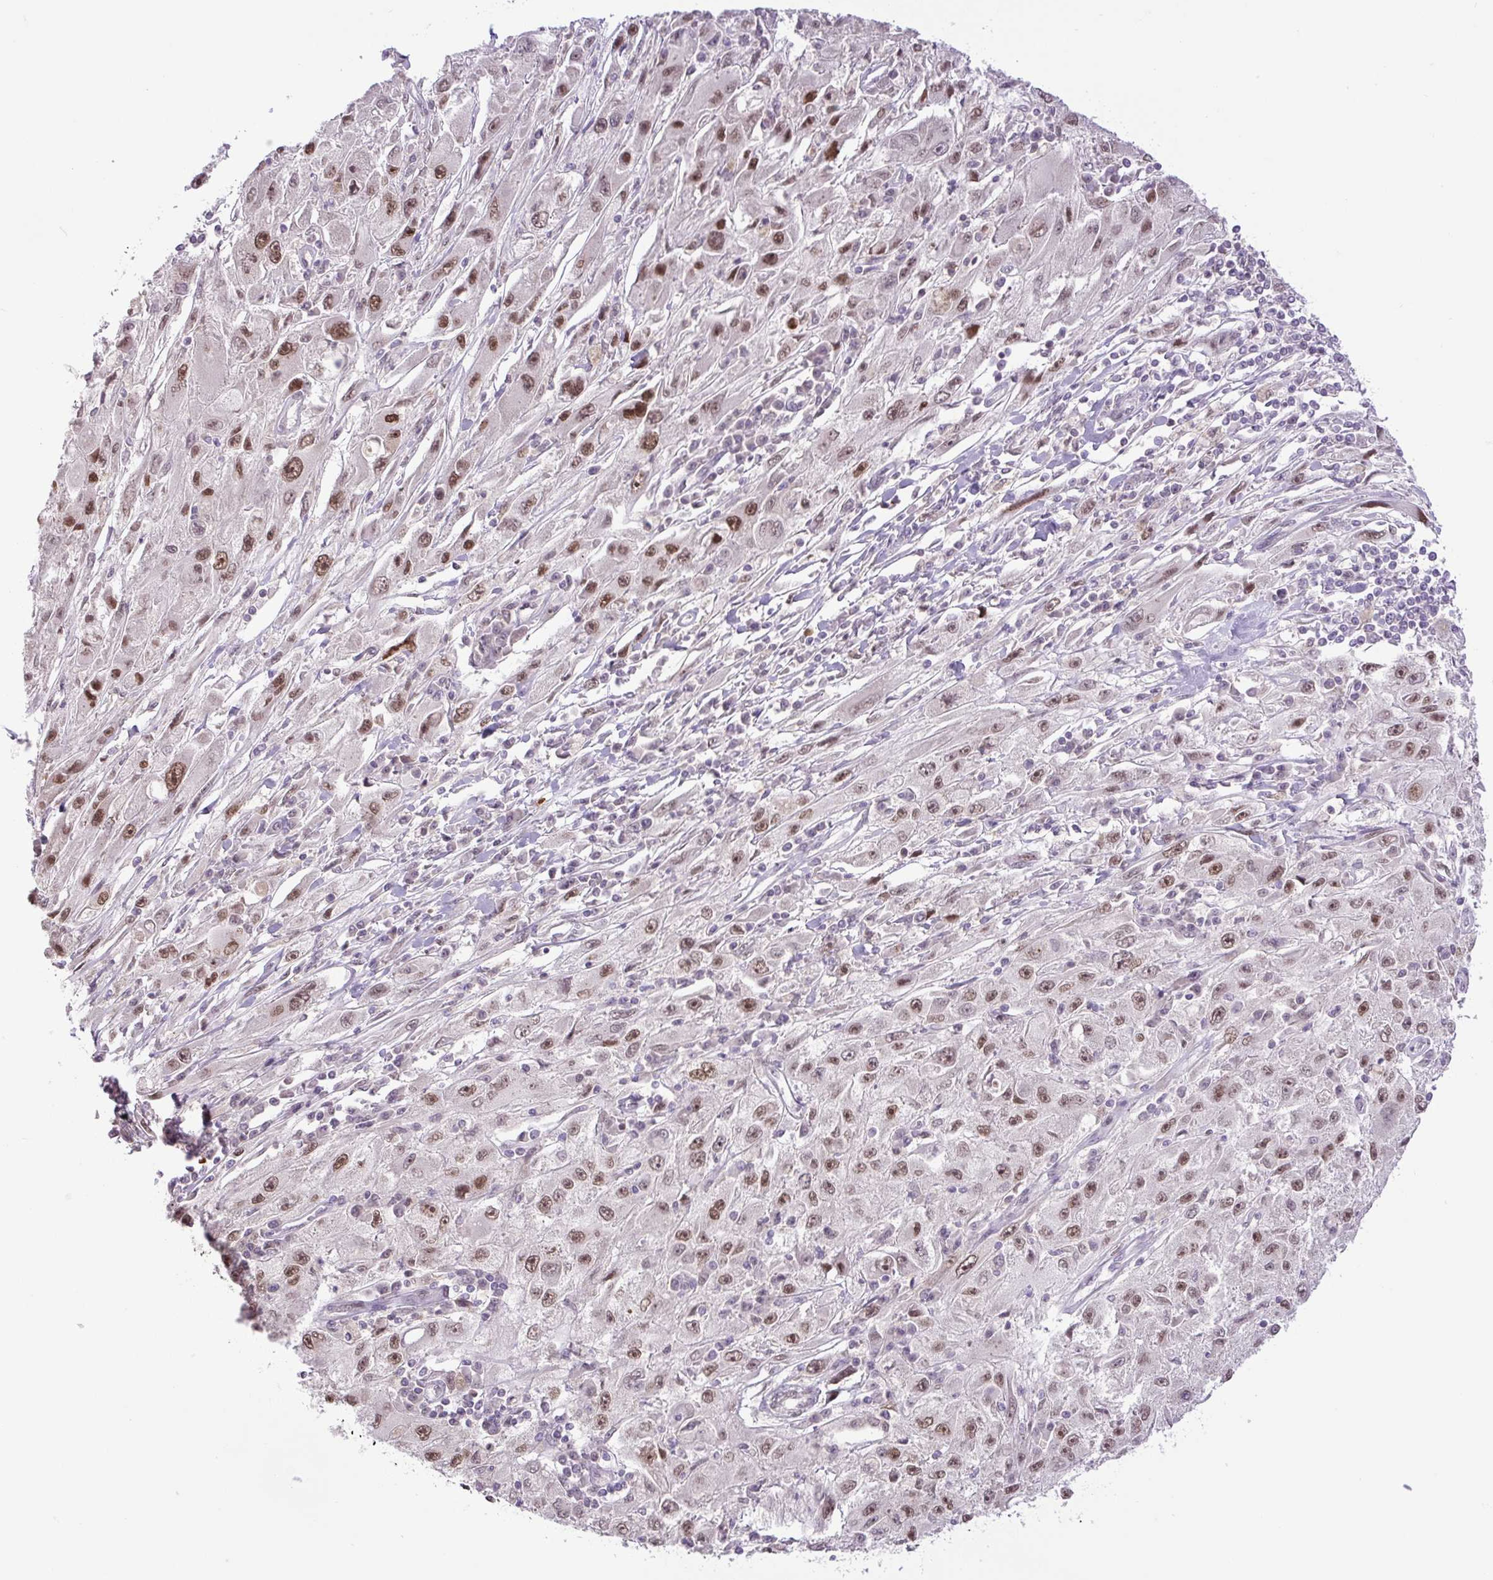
{"staining": {"intensity": "moderate", "quantity": ">75%", "location": "nuclear"}, "tissue": "melanoma", "cell_type": "Tumor cells", "image_type": "cancer", "snomed": [{"axis": "morphology", "description": "Malignant melanoma, Metastatic site"}, {"axis": "topography", "description": "Skin"}], "caption": "The image demonstrates immunohistochemical staining of malignant melanoma (metastatic site). There is moderate nuclear positivity is present in approximately >75% of tumor cells.", "gene": "KPNA1", "patient": {"sex": "male", "age": 53}}